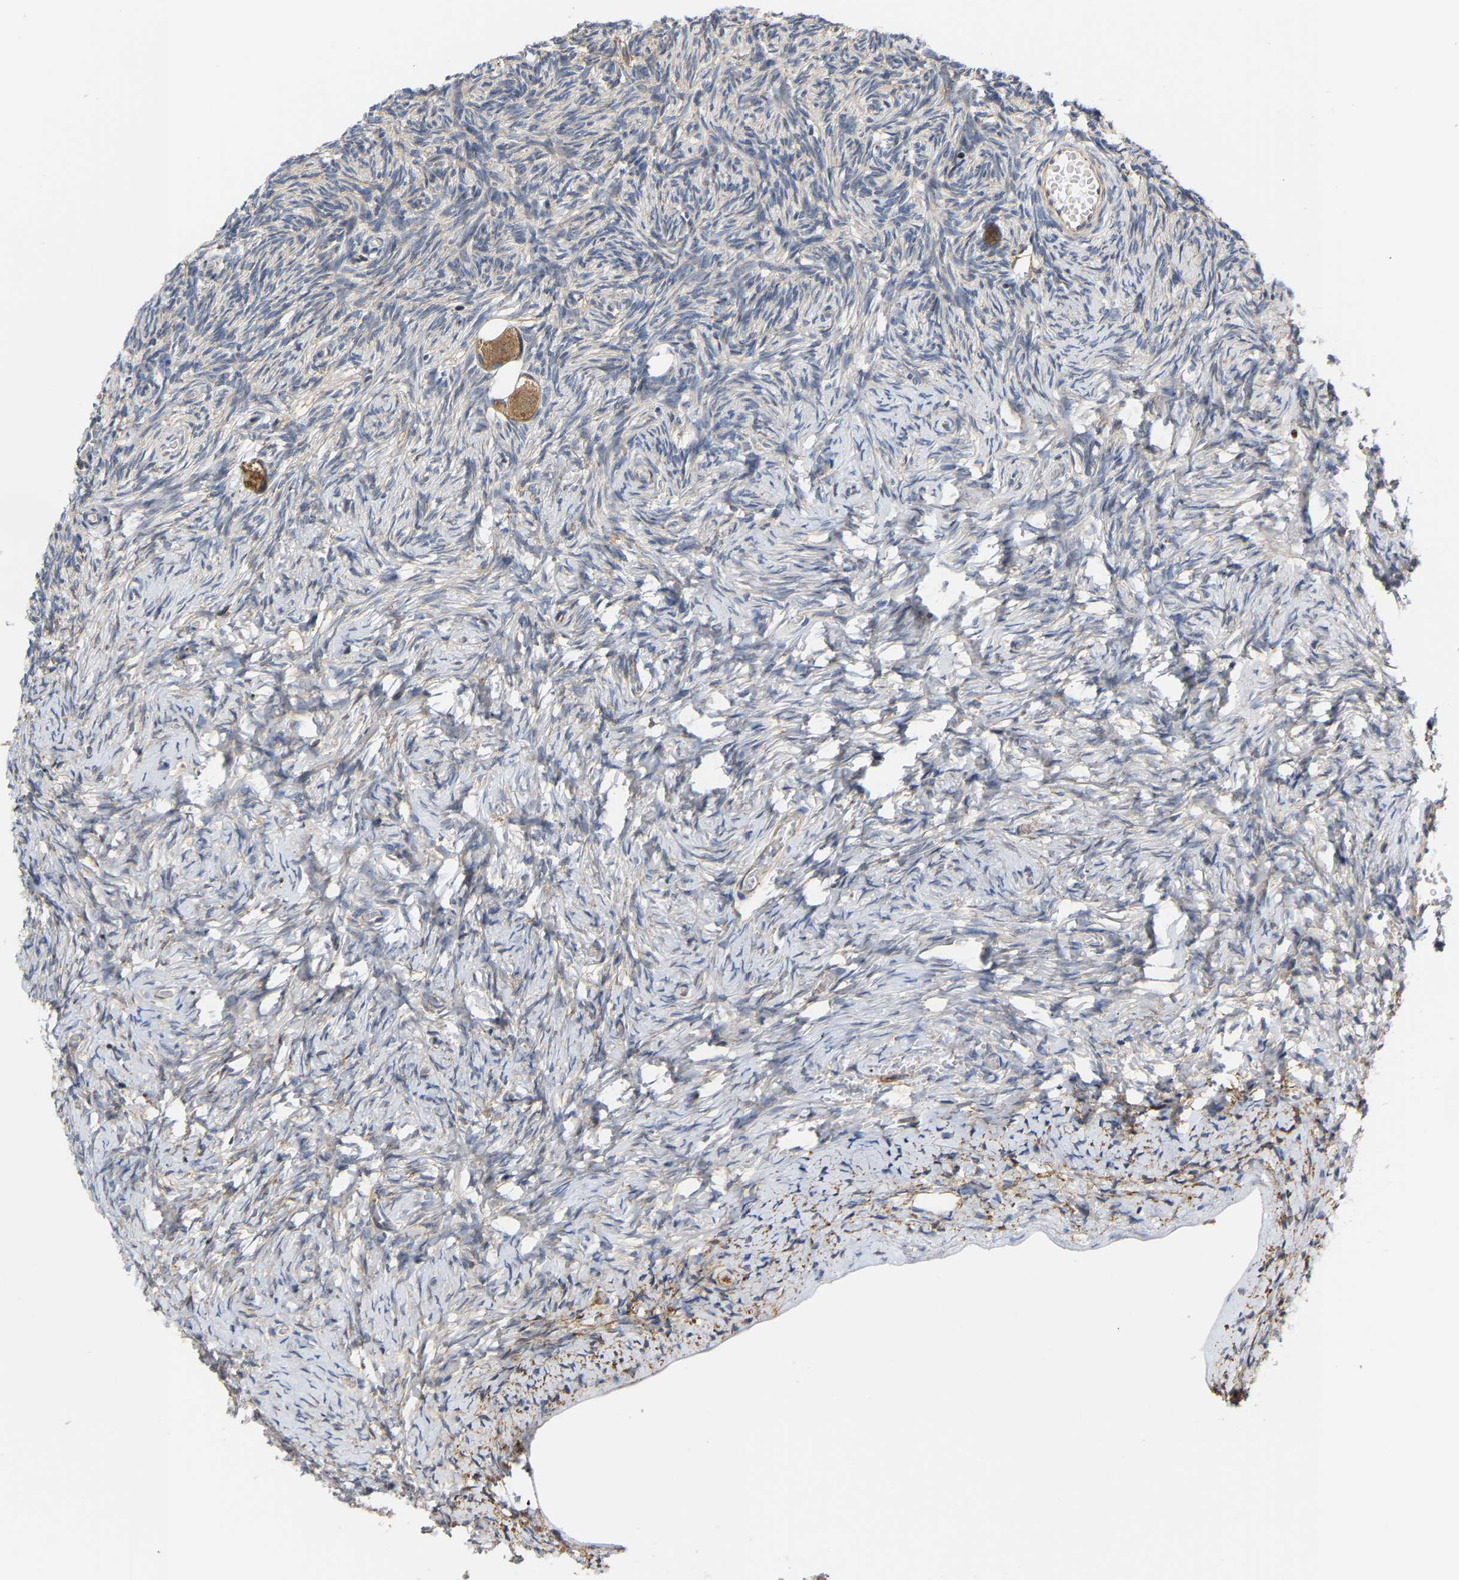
{"staining": {"intensity": "moderate", "quantity": ">75%", "location": "cytoplasmic/membranous"}, "tissue": "ovary", "cell_type": "Follicle cells", "image_type": "normal", "snomed": [{"axis": "morphology", "description": "Normal tissue, NOS"}, {"axis": "topography", "description": "Ovary"}], "caption": "Immunohistochemical staining of unremarkable human ovary reveals >75% levels of moderate cytoplasmic/membranous protein positivity in approximately >75% of follicle cells.", "gene": "ARAP1", "patient": {"sex": "female", "age": 27}}